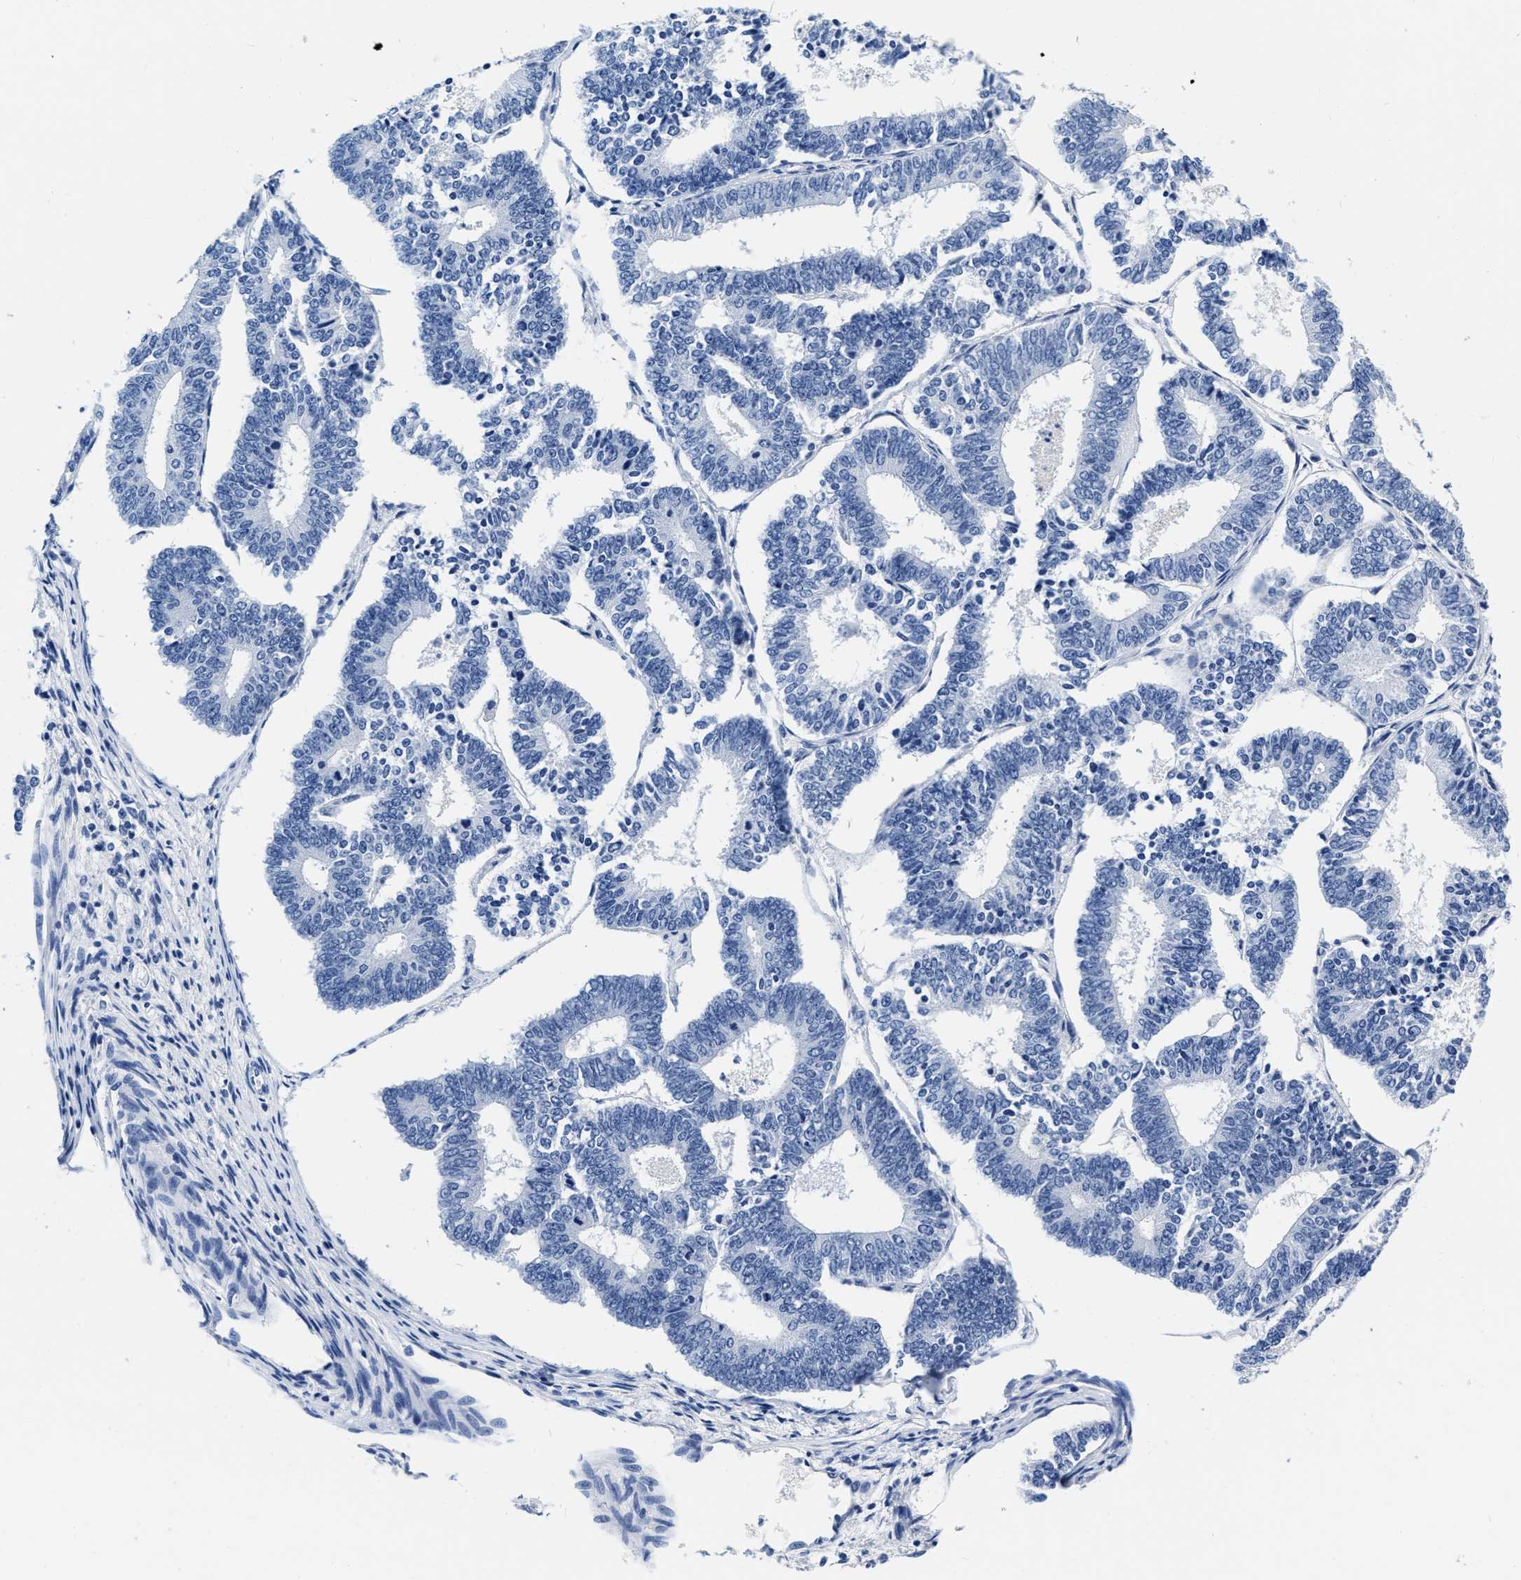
{"staining": {"intensity": "negative", "quantity": "none", "location": "none"}, "tissue": "endometrial cancer", "cell_type": "Tumor cells", "image_type": "cancer", "snomed": [{"axis": "morphology", "description": "Adenocarcinoma, NOS"}, {"axis": "topography", "description": "Endometrium"}], "caption": "Tumor cells are negative for protein expression in human endometrial cancer.", "gene": "CER1", "patient": {"sex": "female", "age": 70}}